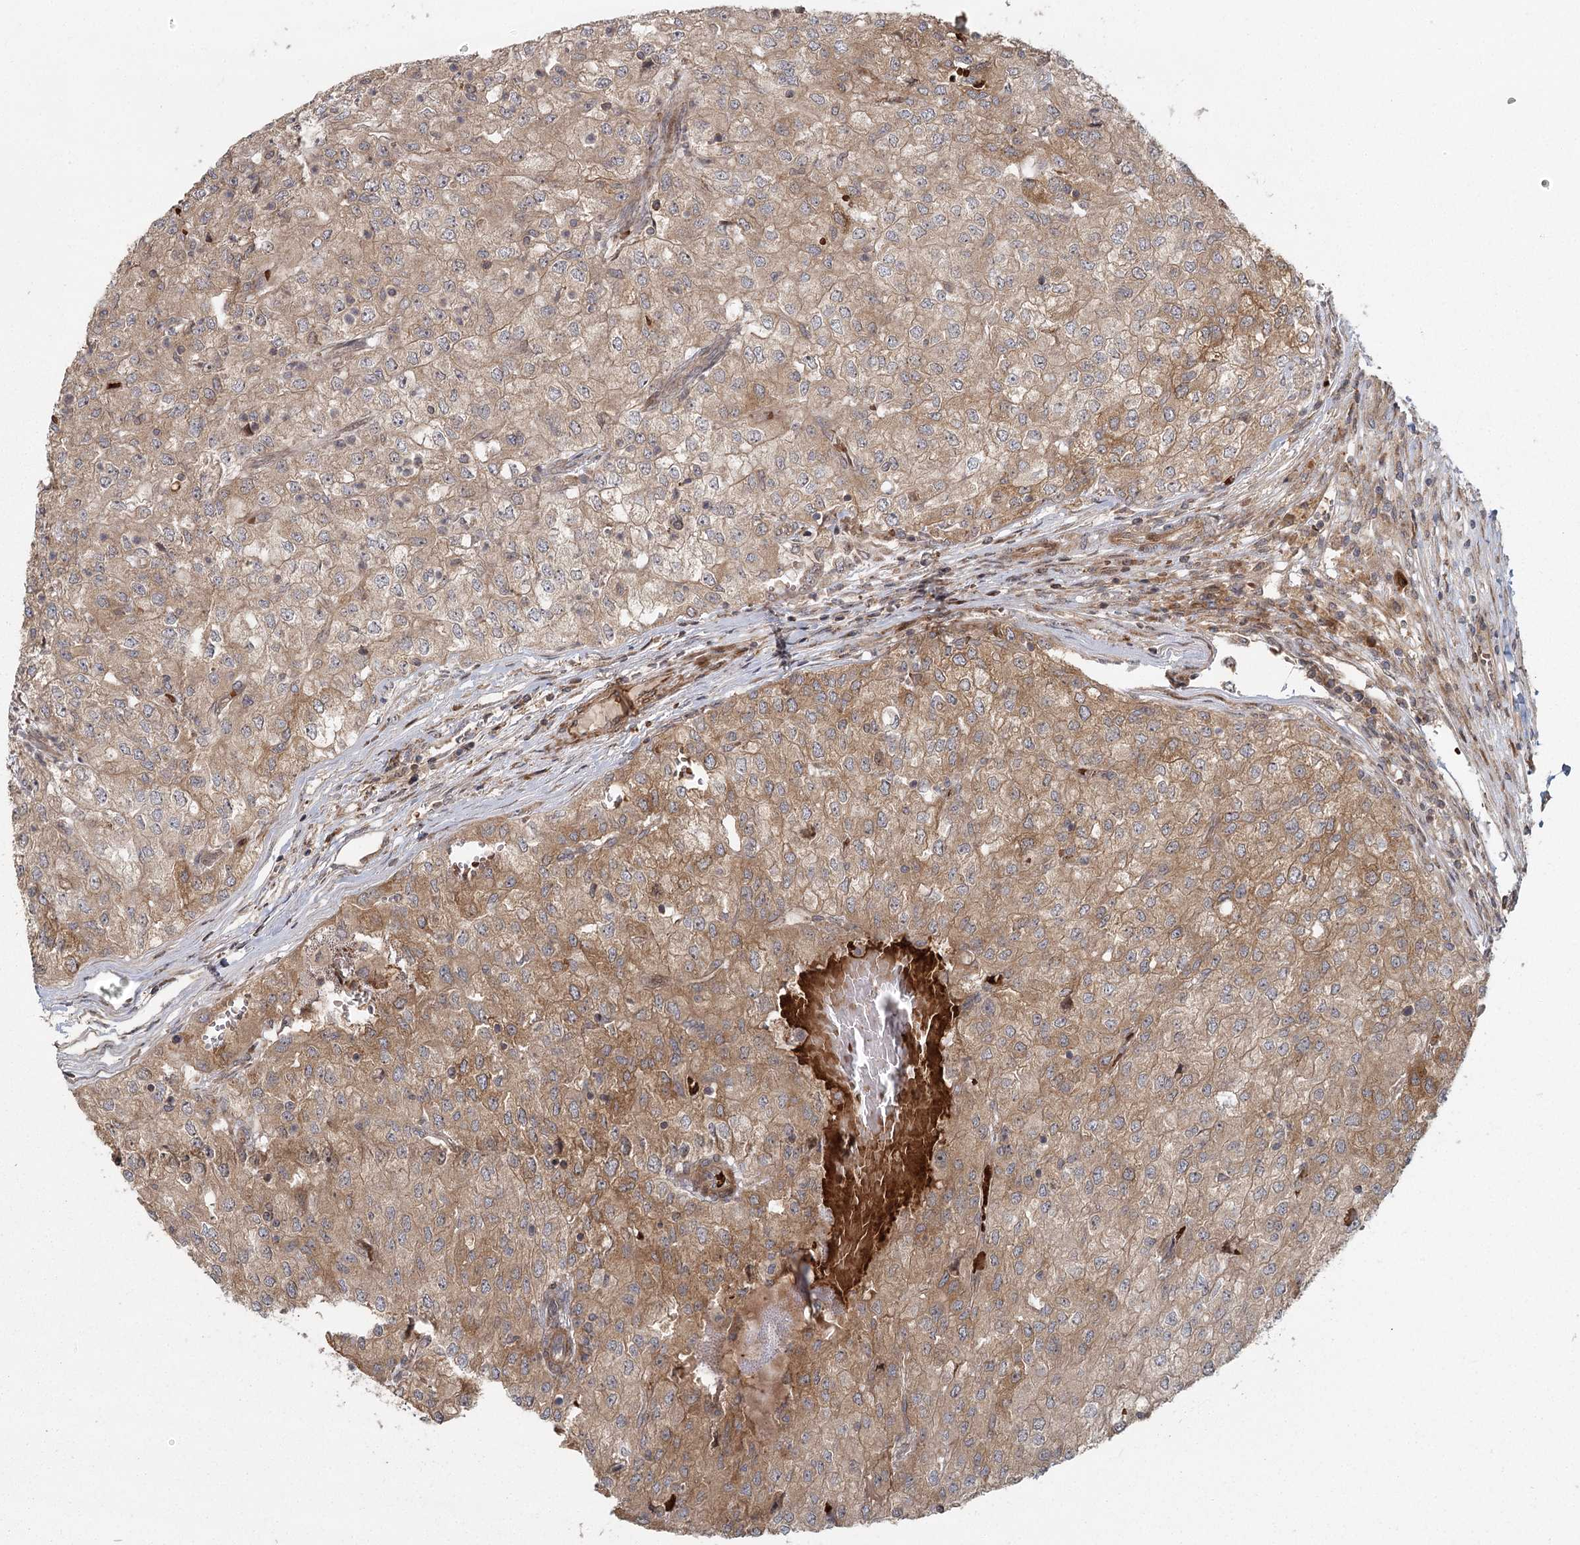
{"staining": {"intensity": "weak", "quantity": ">75%", "location": "cytoplasmic/membranous"}, "tissue": "renal cancer", "cell_type": "Tumor cells", "image_type": "cancer", "snomed": [{"axis": "morphology", "description": "Adenocarcinoma, NOS"}, {"axis": "topography", "description": "Kidney"}], "caption": "Renal adenocarcinoma stained with DAB immunohistochemistry demonstrates low levels of weak cytoplasmic/membranous expression in approximately >75% of tumor cells. (brown staining indicates protein expression, while blue staining denotes nuclei).", "gene": "RAPGEF6", "patient": {"sex": "female", "age": 54}}